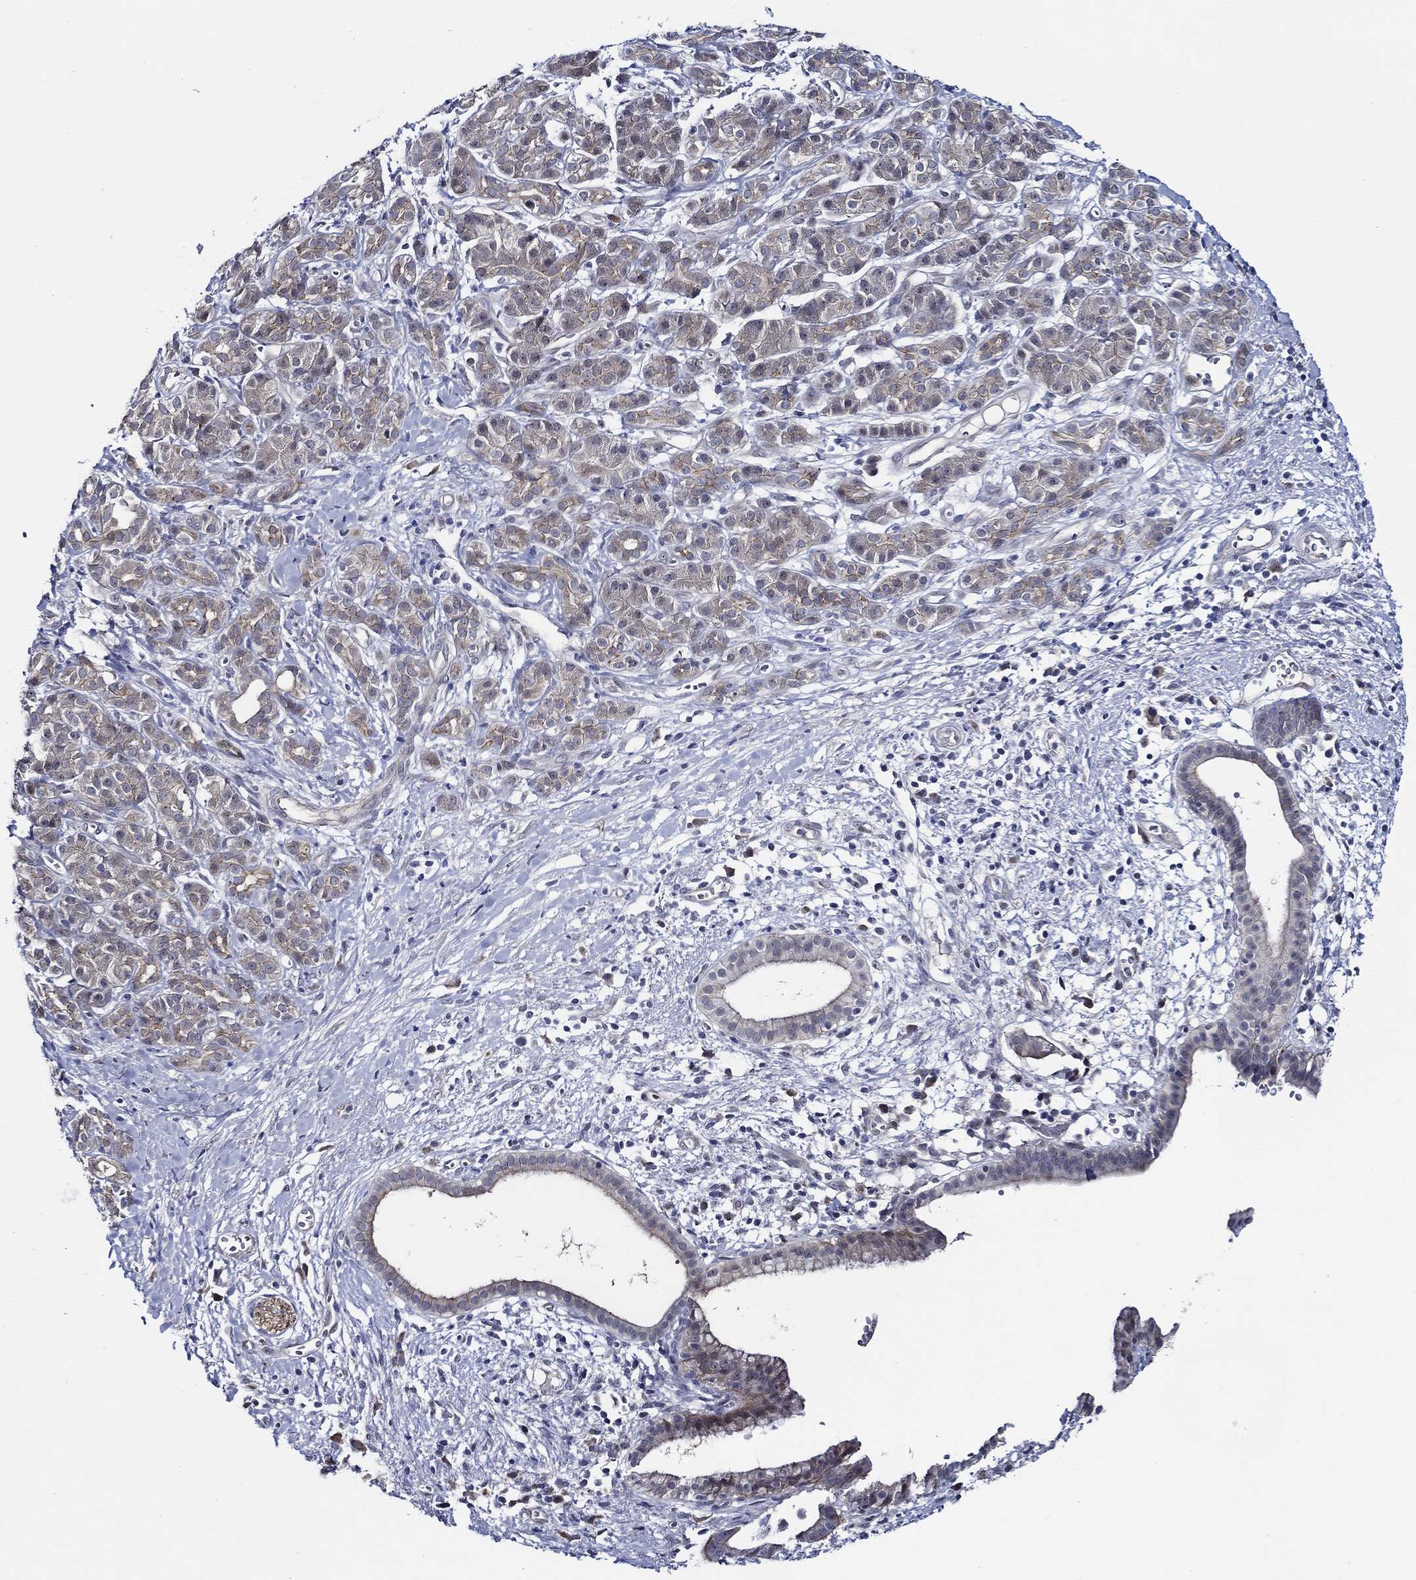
{"staining": {"intensity": "moderate", "quantity": "<25%", "location": "cytoplasmic/membranous"}, "tissue": "pancreatic cancer", "cell_type": "Tumor cells", "image_type": "cancer", "snomed": [{"axis": "morphology", "description": "Adenocarcinoma, NOS"}, {"axis": "topography", "description": "Pancreas"}], "caption": "High-magnification brightfield microscopy of pancreatic adenocarcinoma stained with DAB (3,3'-diaminobenzidine) (brown) and counterstained with hematoxylin (blue). tumor cells exhibit moderate cytoplasmic/membranous positivity is seen in approximately<25% of cells.", "gene": "C8orf48", "patient": {"sex": "male", "age": 61}}